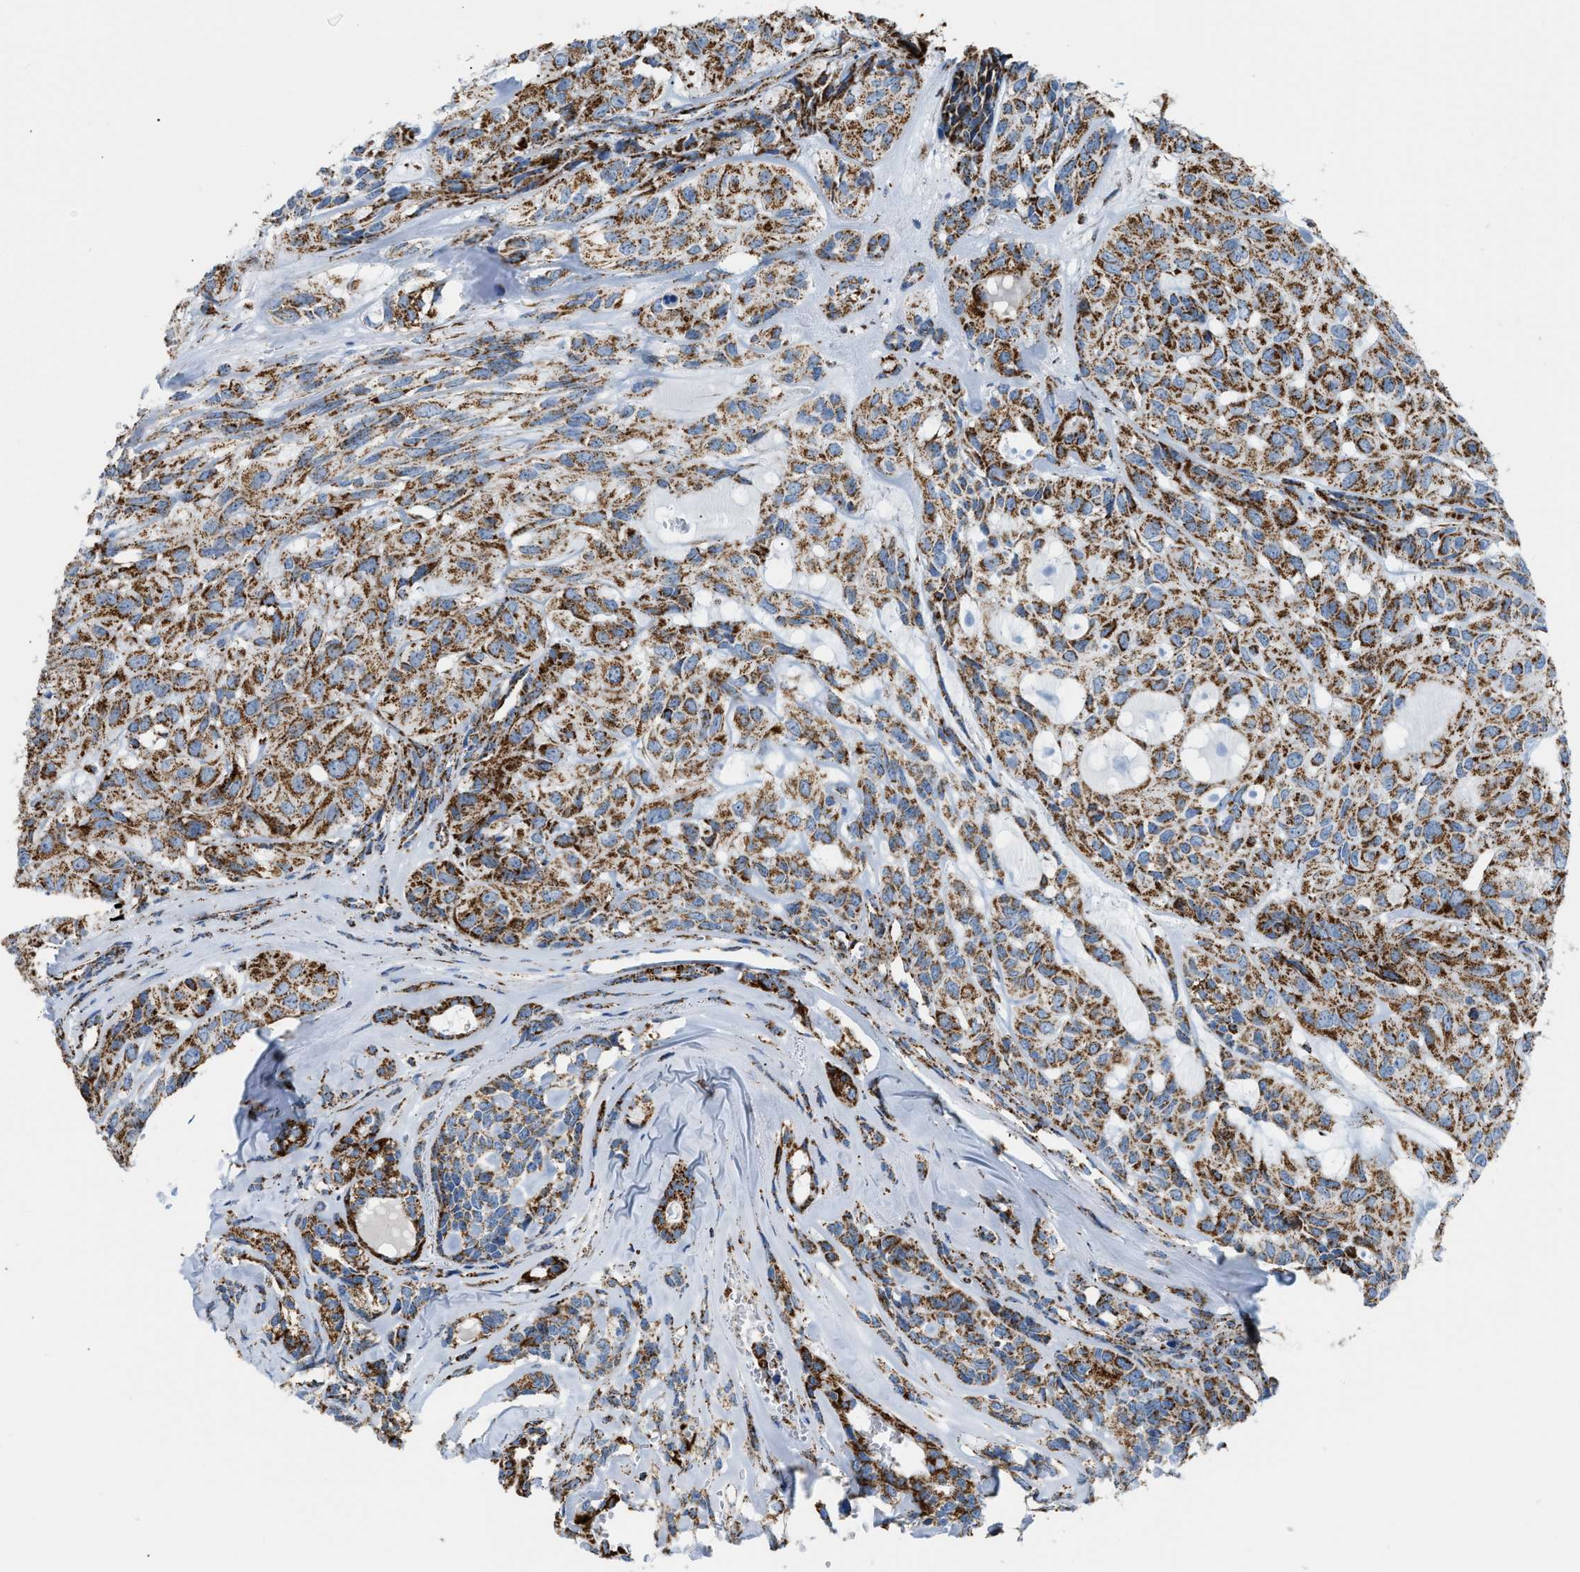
{"staining": {"intensity": "moderate", "quantity": ">75%", "location": "cytoplasmic/membranous"}, "tissue": "head and neck cancer", "cell_type": "Tumor cells", "image_type": "cancer", "snomed": [{"axis": "morphology", "description": "Adenocarcinoma, NOS"}, {"axis": "topography", "description": "Salivary gland, NOS"}, {"axis": "topography", "description": "Head-Neck"}], "caption": "Human head and neck cancer (adenocarcinoma) stained for a protein (brown) displays moderate cytoplasmic/membranous positive expression in about >75% of tumor cells.", "gene": "ETFB", "patient": {"sex": "female", "age": 76}}